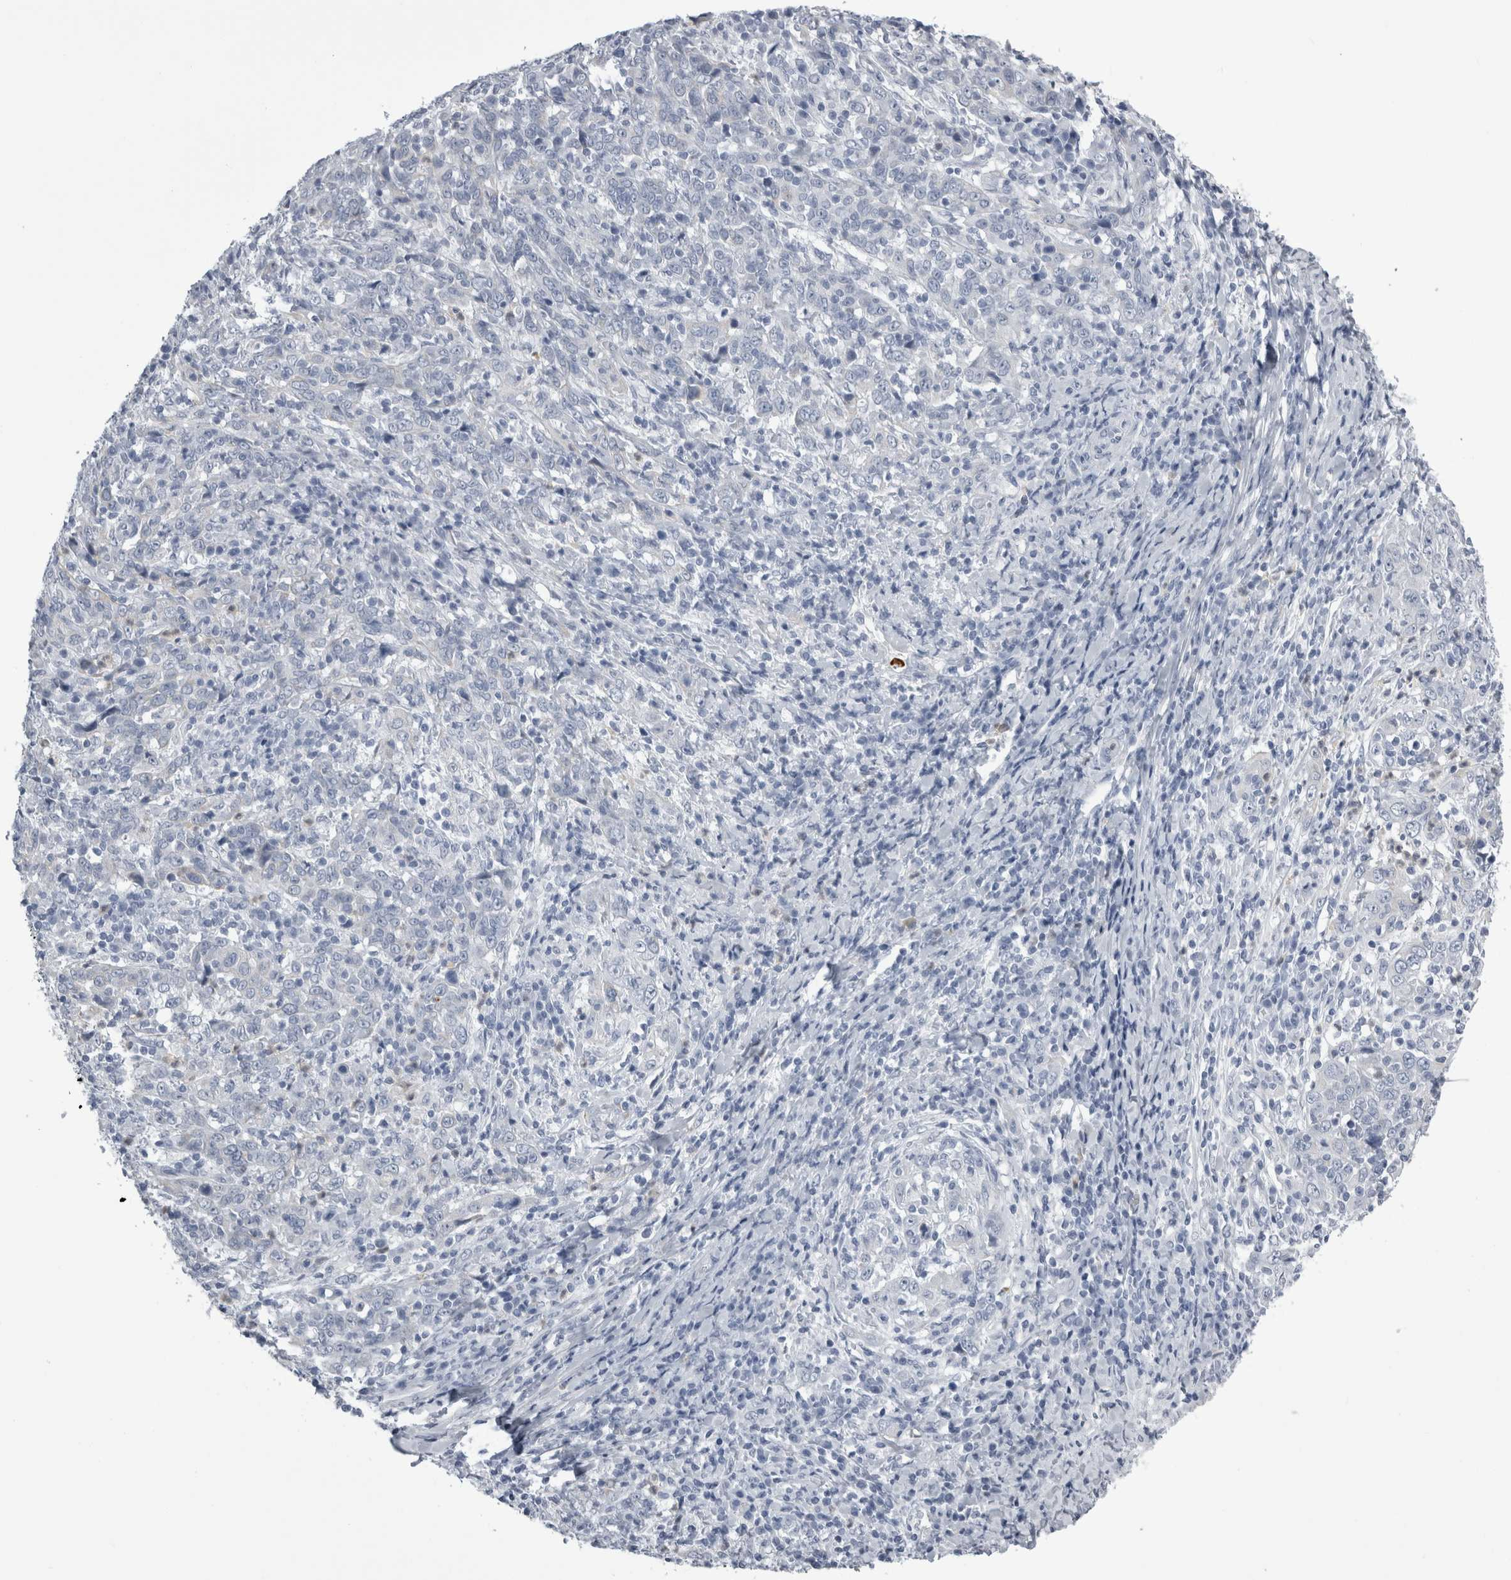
{"staining": {"intensity": "negative", "quantity": "none", "location": "none"}, "tissue": "cervical cancer", "cell_type": "Tumor cells", "image_type": "cancer", "snomed": [{"axis": "morphology", "description": "Squamous cell carcinoma, NOS"}, {"axis": "topography", "description": "Cervix"}], "caption": "The histopathology image exhibits no staining of tumor cells in cervical cancer (squamous cell carcinoma). The staining is performed using DAB (3,3'-diaminobenzidine) brown chromogen with nuclei counter-stained in using hematoxylin.", "gene": "ALDH8A1", "patient": {"sex": "female", "age": 46}}